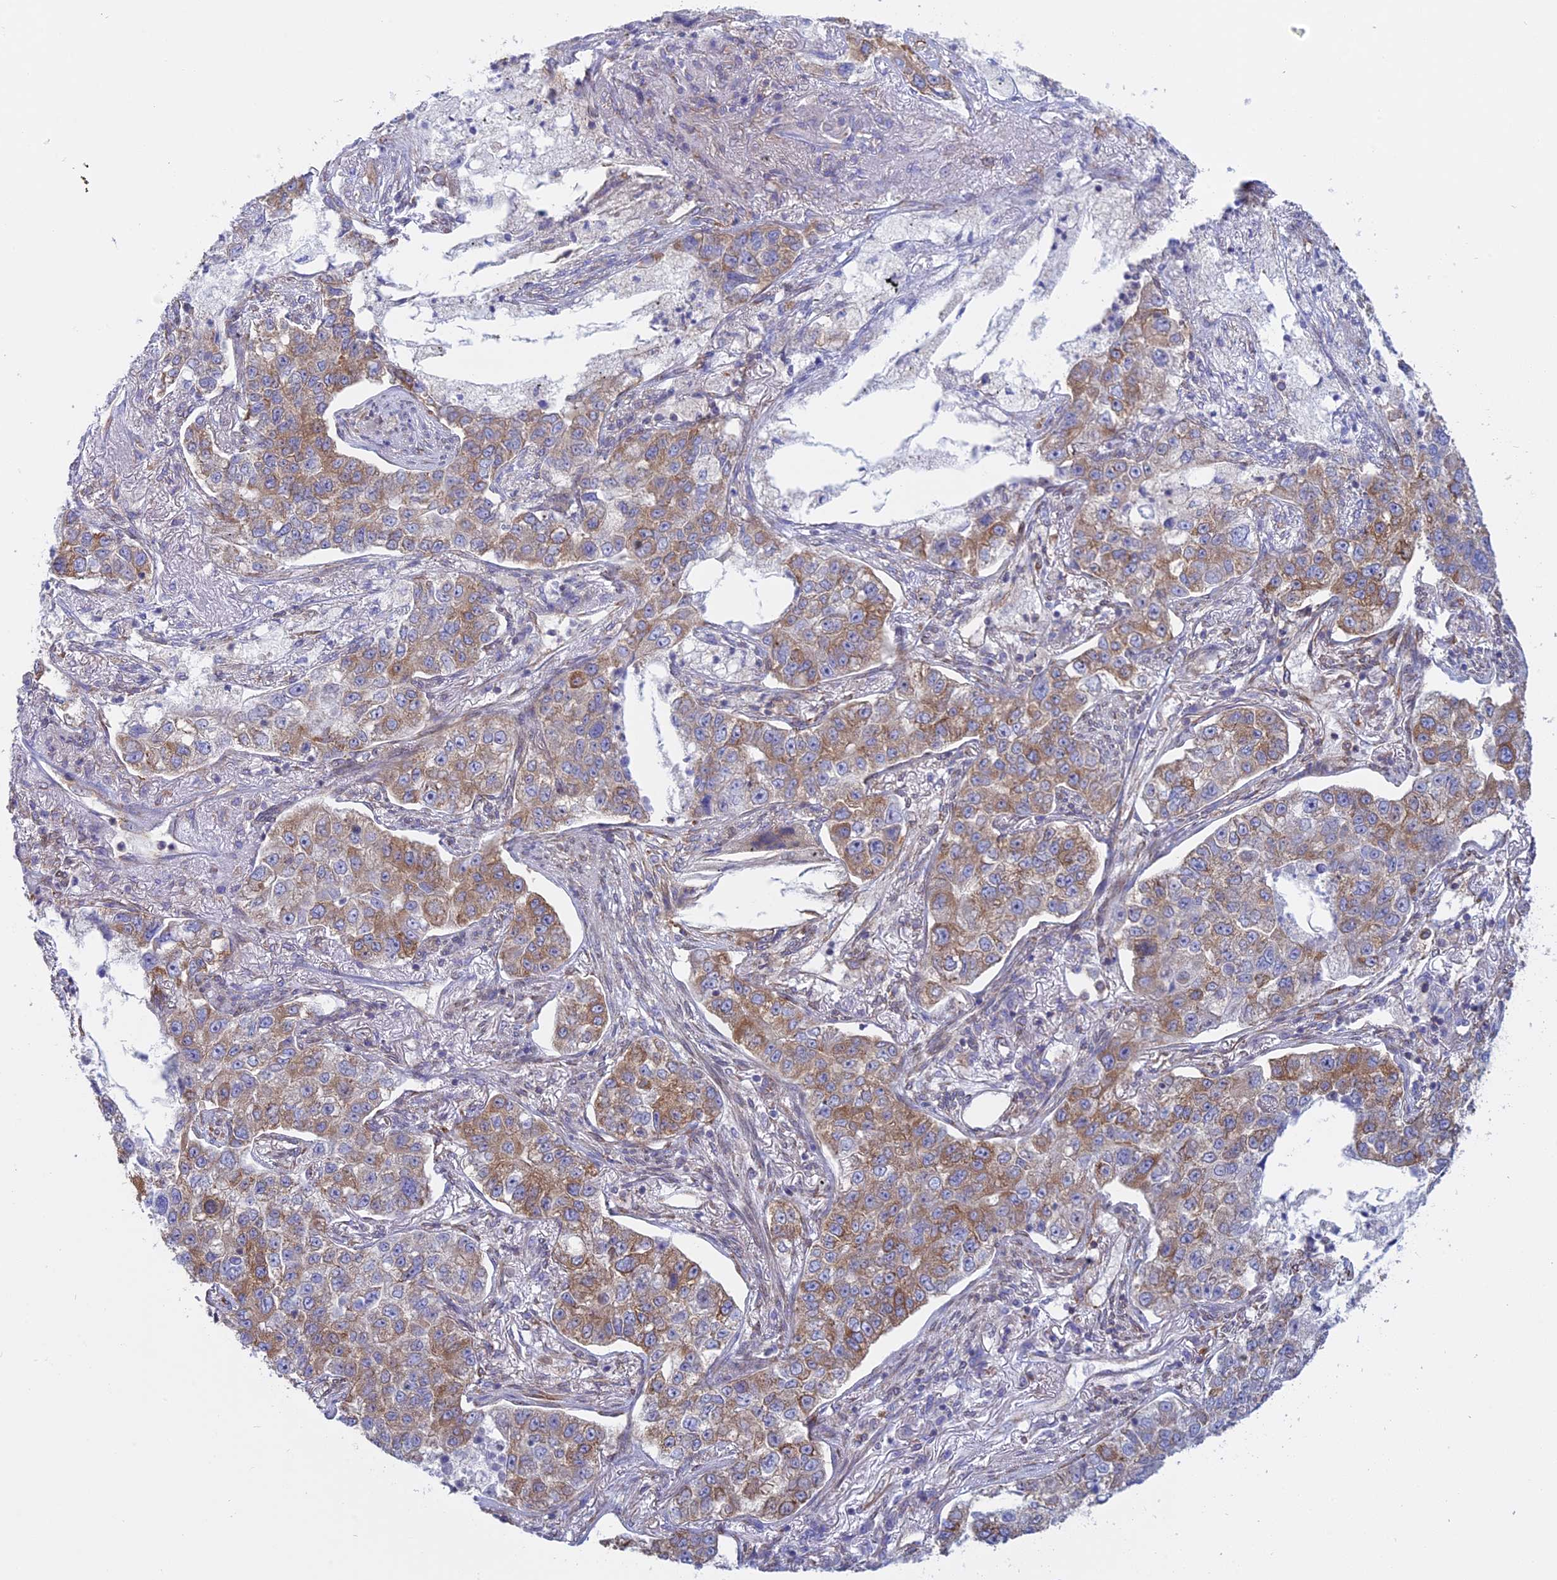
{"staining": {"intensity": "moderate", "quantity": "25%-75%", "location": "cytoplasmic/membranous"}, "tissue": "lung cancer", "cell_type": "Tumor cells", "image_type": "cancer", "snomed": [{"axis": "morphology", "description": "Adenocarcinoma, NOS"}, {"axis": "topography", "description": "Lung"}], "caption": "An image of lung cancer (adenocarcinoma) stained for a protein reveals moderate cytoplasmic/membranous brown staining in tumor cells.", "gene": "GMIP", "patient": {"sex": "male", "age": 49}}